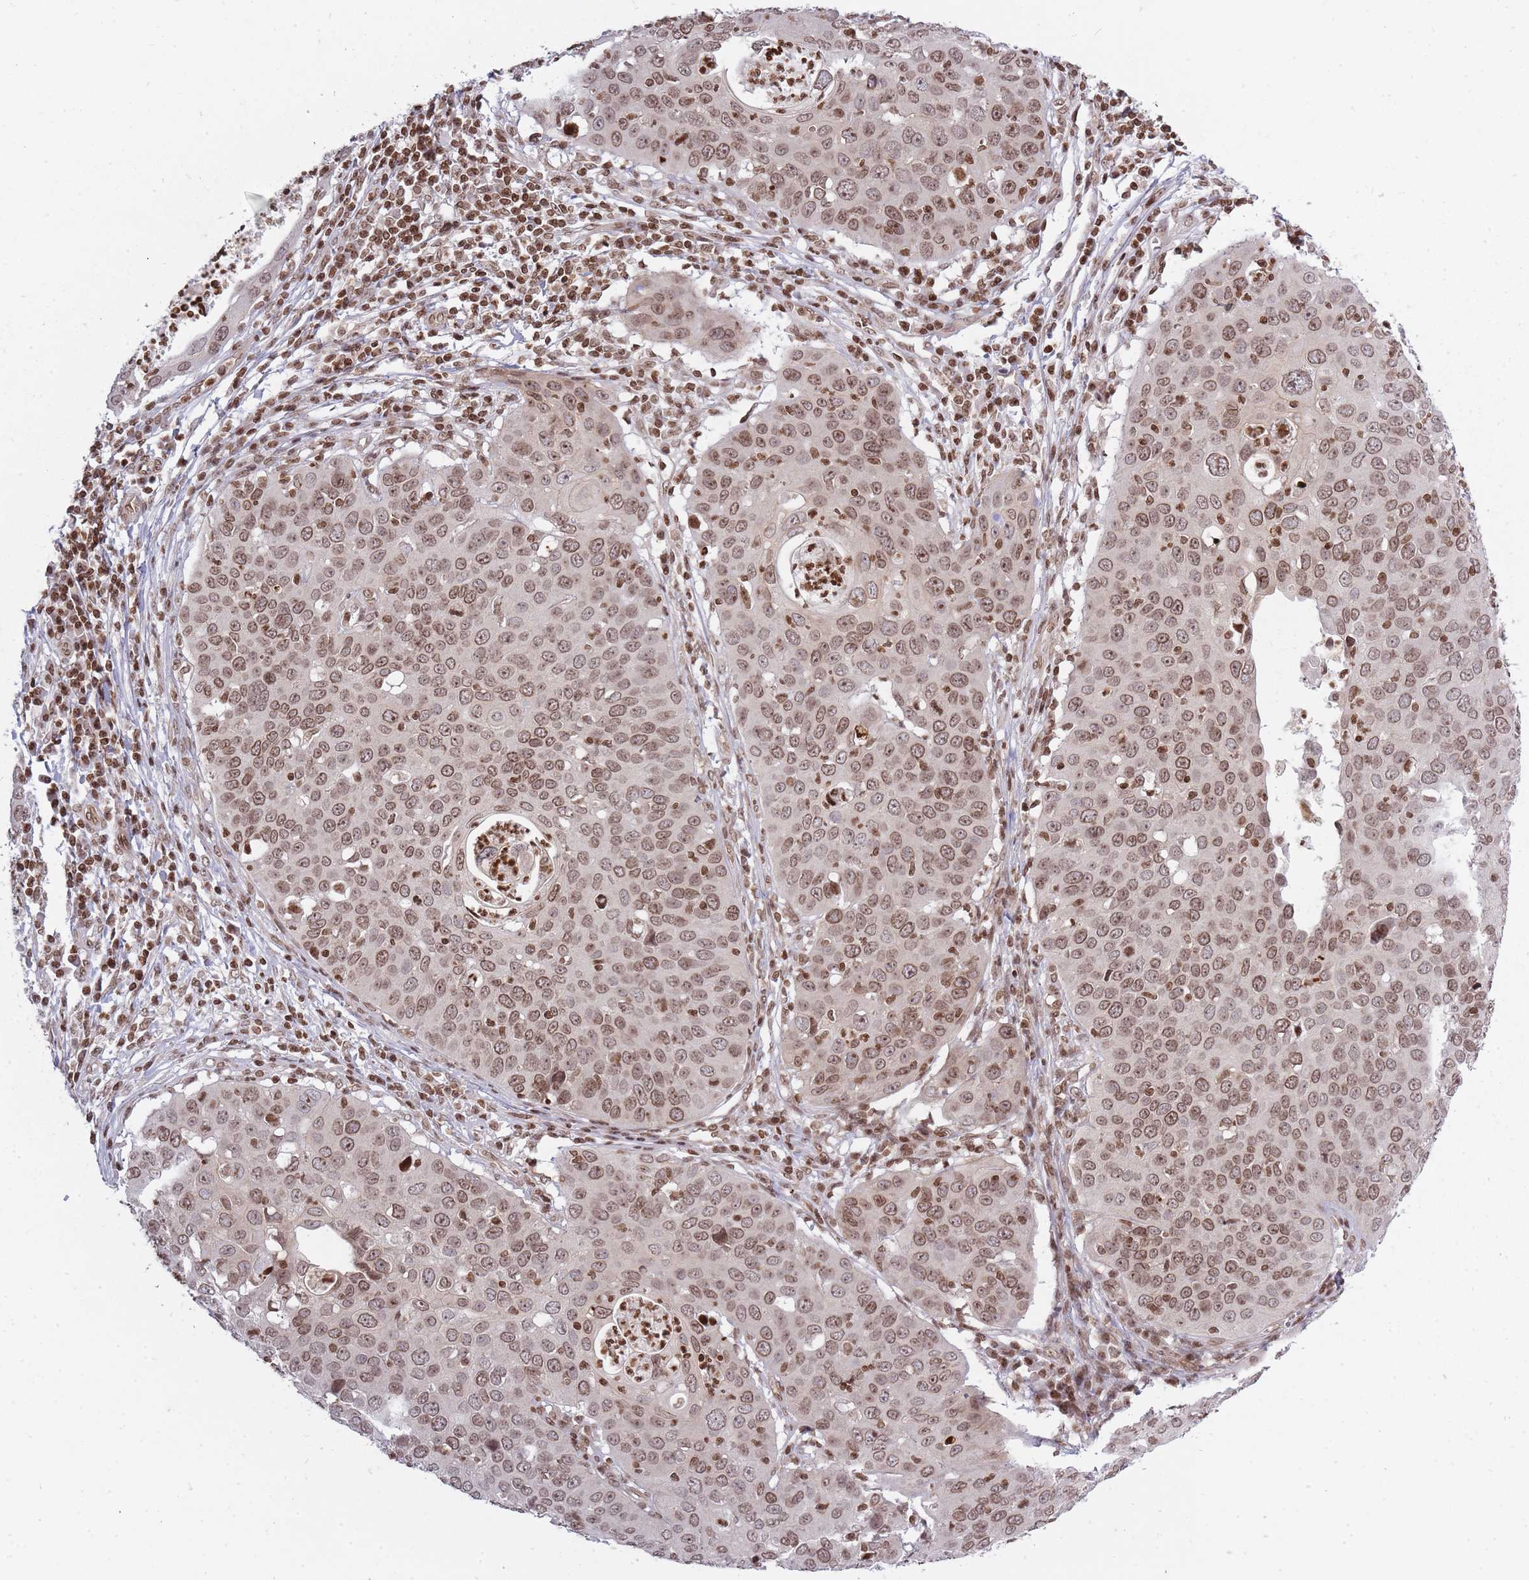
{"staining": {"intensity": "moderate", "quantity": ">75%", "location": "nuclear"}, "tissue": "cervical cancer", "cell_type": "Tumor cells", "image_type": "cancer", "snomed": [{"axis": "morphology", "description": "Squamous cell carcinoma, NOS"}, {"axis": "topography", "description": "Cervix"}], "caption": "Immunohistochemical staining of squamous cell carcinoma (cervical) demonstrates moderate nuclear protein staining in about >75% of tumor cells. The protein is shown in brown color, while the nuclei are stained blue.", "gene": "TMC6", "patient": {"sex": "female", "age": 36}}